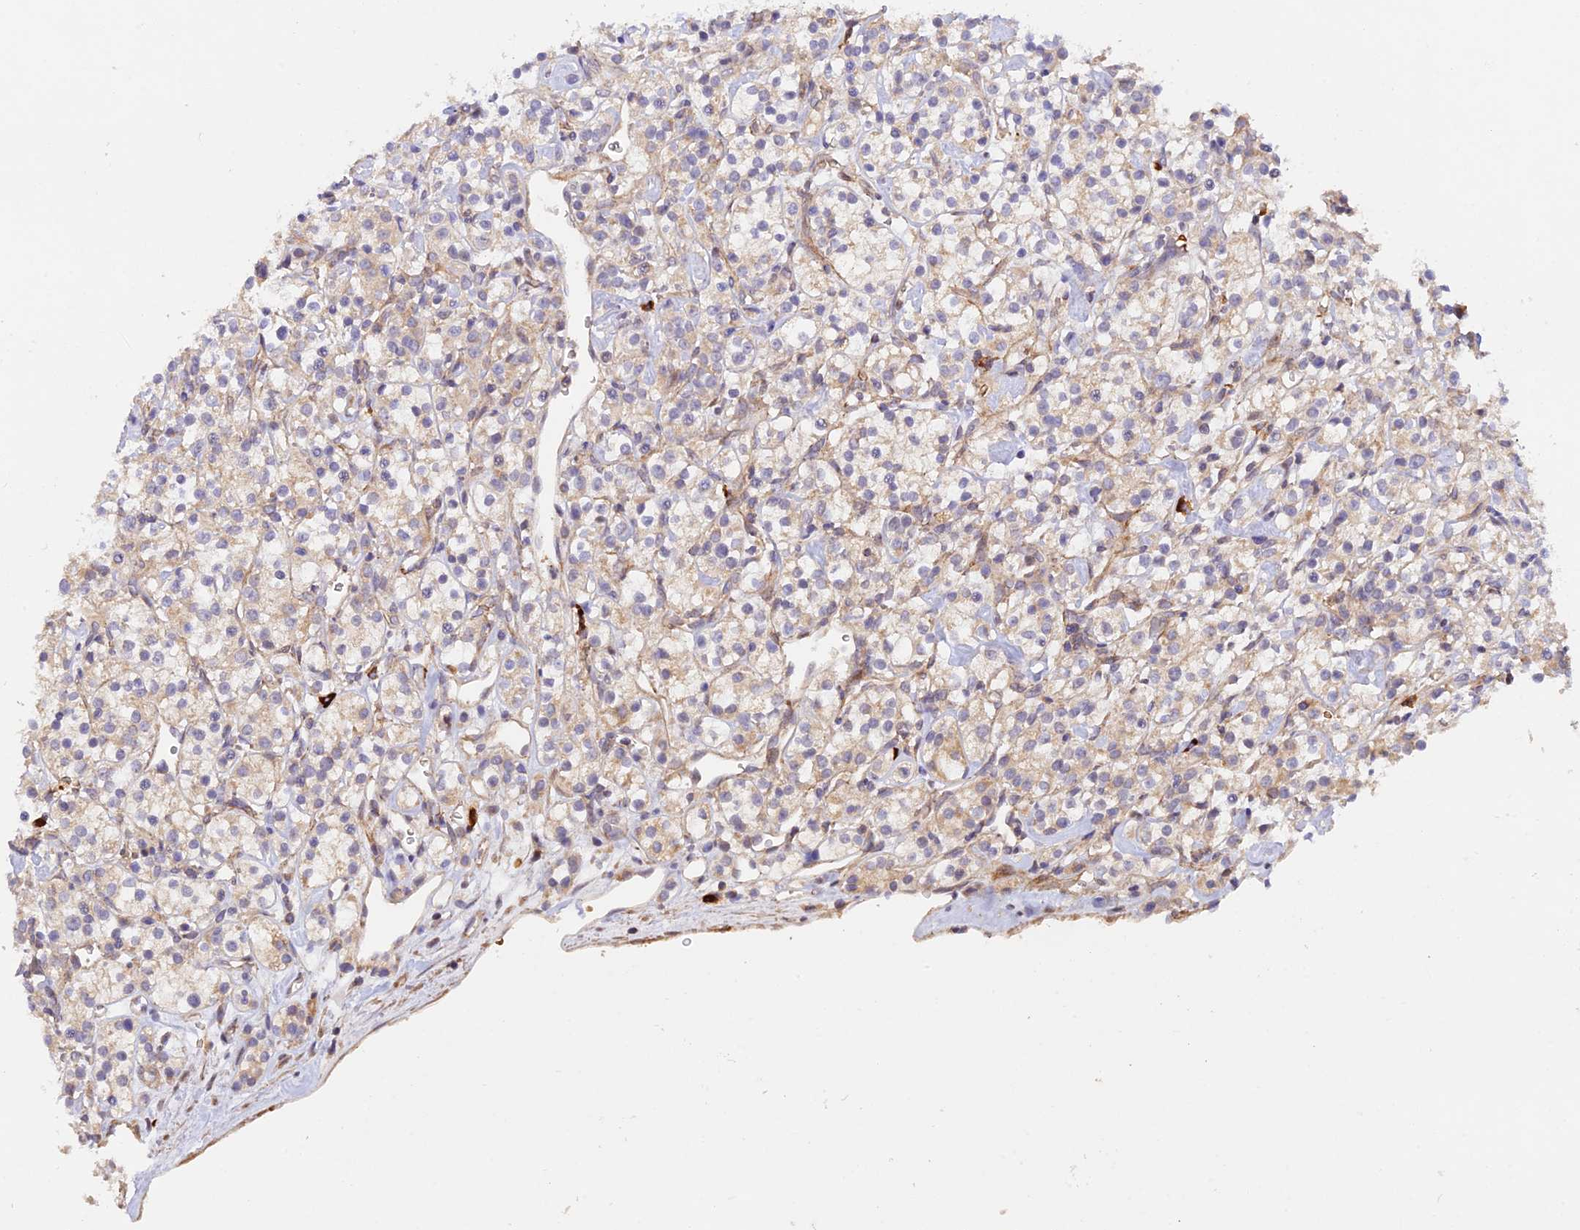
{"staining": {"intensity": "weak", "quantity": "<25%", "location": "cytoplasmic/membranous"}, "tissue": "renal cancer", "cell_type": "Tumor cells", "image_type": "cancer", "snomed": [{"axis": "morphology", "description": "Adenocarcinoma, NOS"}, {"axis": "topography", "description": "Kidney"}], "caption": "This is an IHC histopathology image of human renal cancer. There is no positivity in tumor cells.", "gene": "WDFY4", "patient": {"sex": "male", "age": 77}}